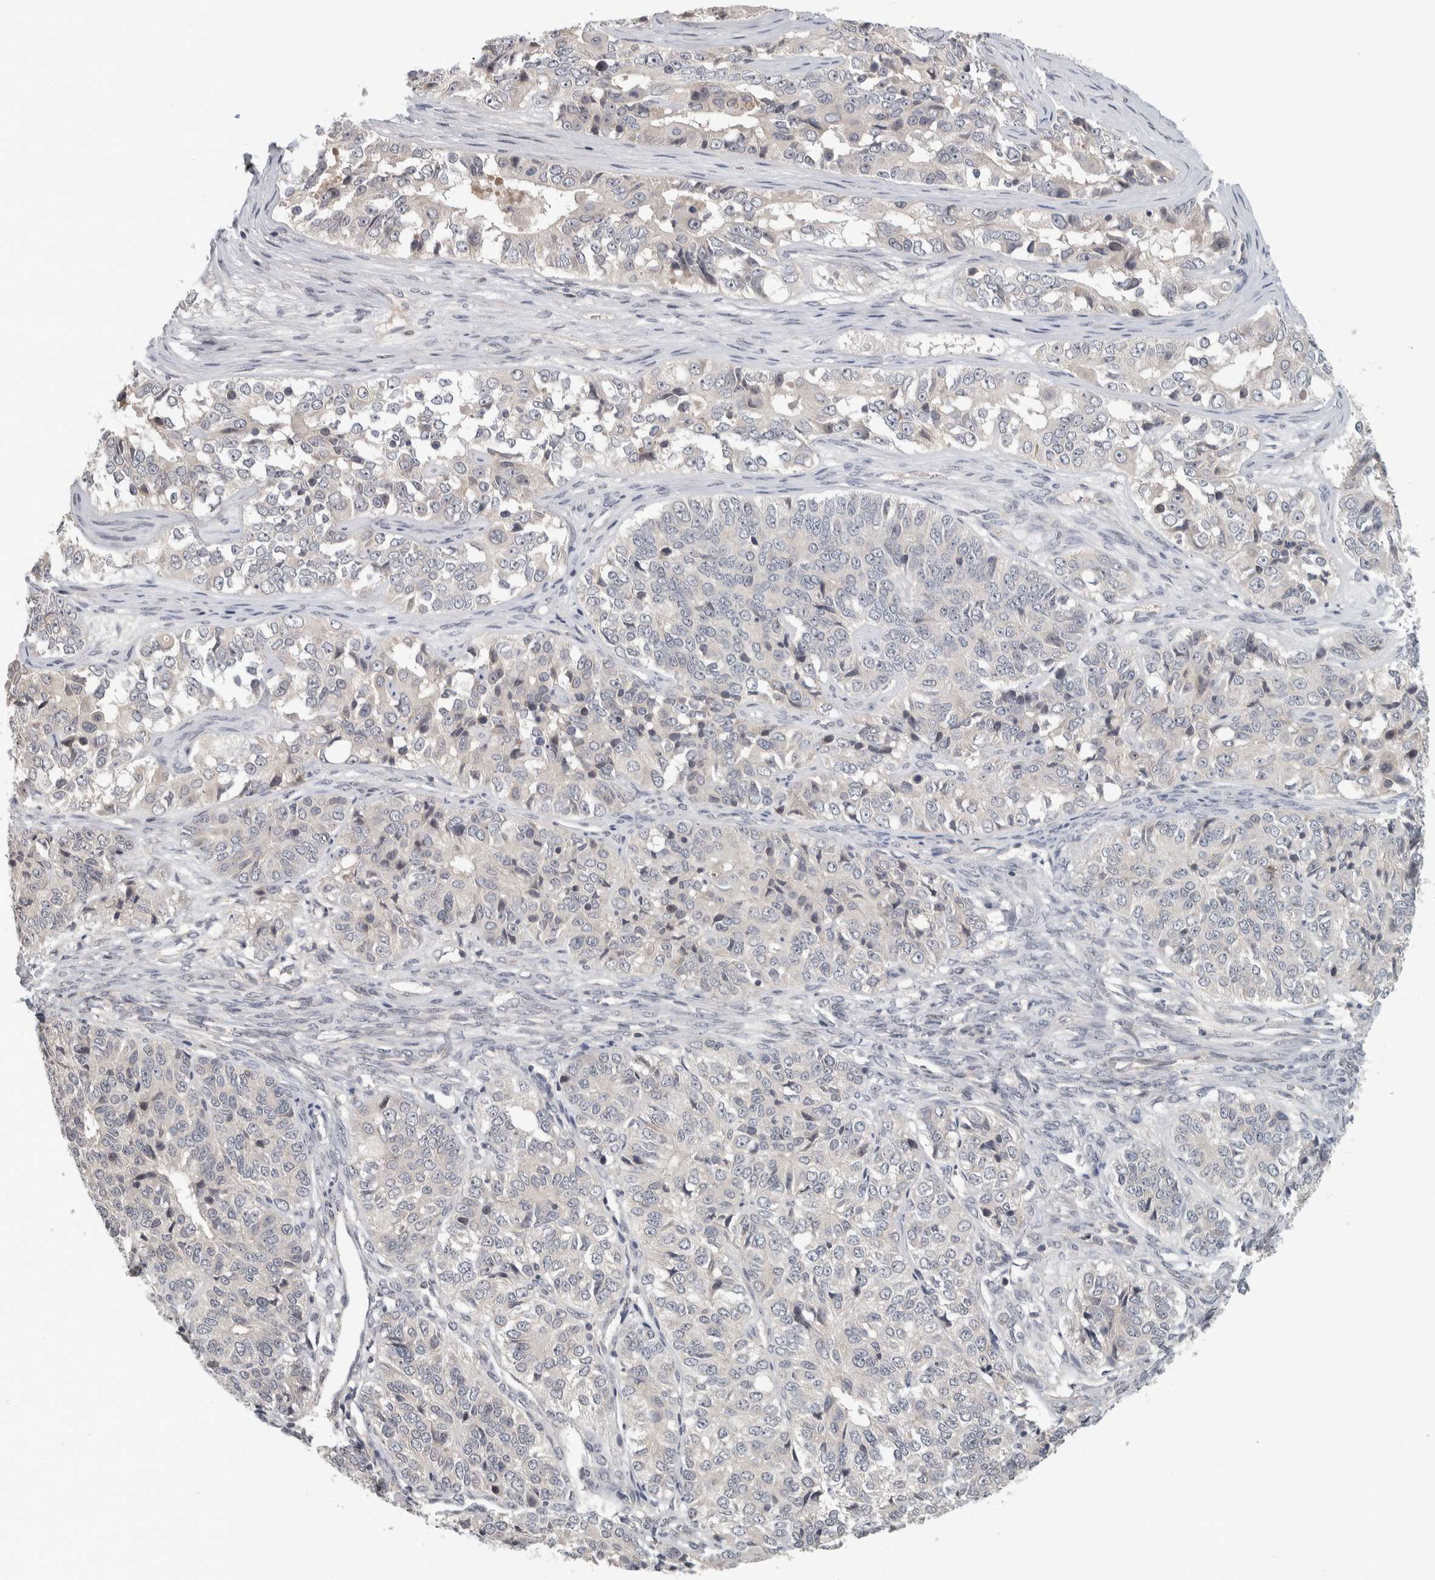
{"staining": {"intensity": "negative", "quantity": "none", "location": "none"}, "tissue": "ovarian cancer", "cell_type": "Tumor cells", "image_type": "cancer", "snomed": [{"axis": "morphology", "description": "Carcinoma, endometroid"}, {"axis": "topography", "description": "Ovary"}], "caption": "Tumor cells are negative for protein expression in human ovarian cancer (endometroid carcinoma). (Immunohistochemistry, brightfield microscopy, high magnification).", "gene": "AFP", "patient": {"sex": "female", "age": 51}}